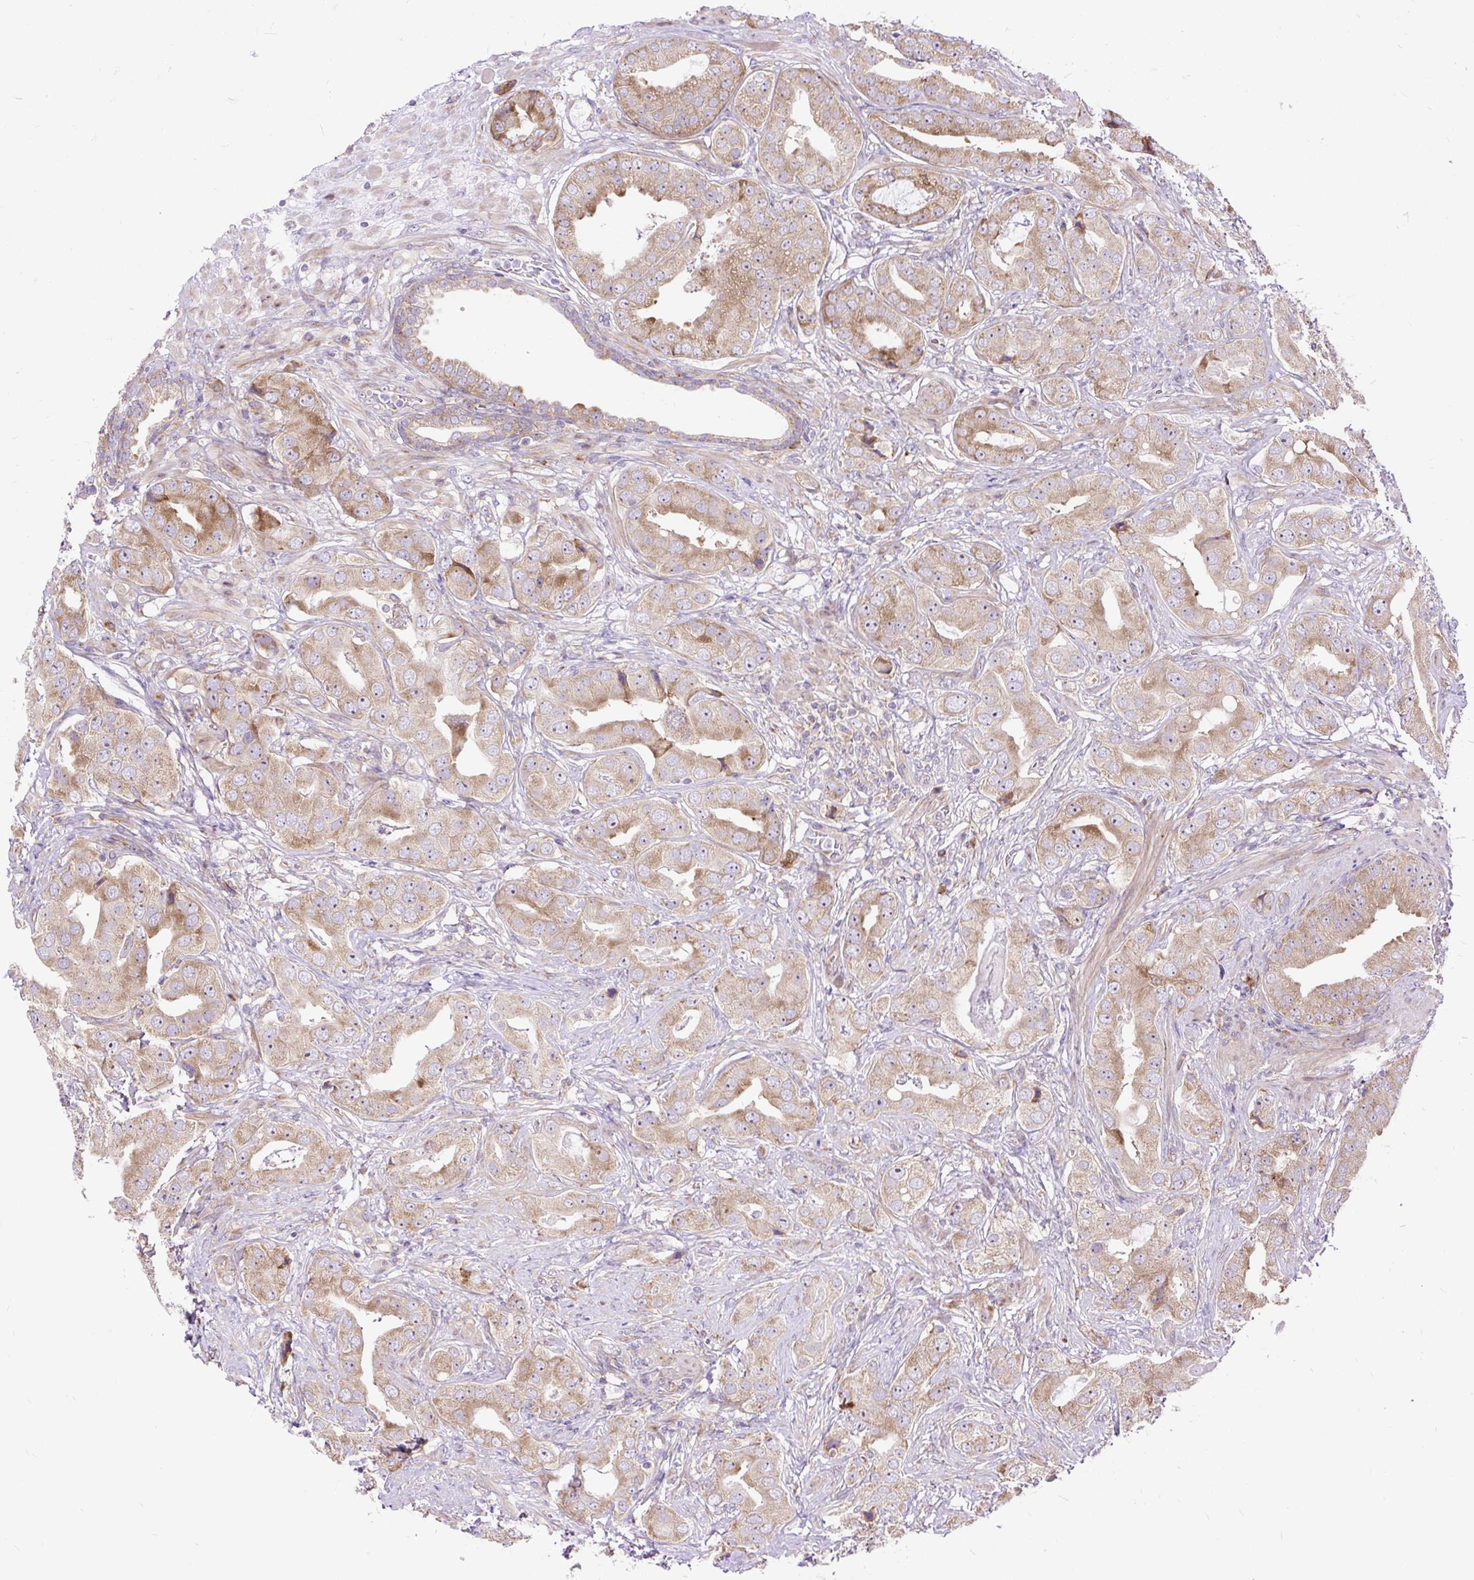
{"staining": {"intensity": "moderate", "quantity": ">75%", "location": "cytoplasmic/membranous"}, "tissue": "prostate cancer", "cell_type": "Tumor cells", "image_type": "cancer", "snomed": [{"axis": "morphology", "description": "Adenocarcinoma, High grade"}, {"axis": "topography", "description": "Prostate"}], "caption": "This micrograph shows immunohistochemistry staining of human adenocarcinoma (high-grade) (prostate), with medium moderate cytoplasmic/membranous expression in about >75% of tumor cells.", "gene": "RPS5", "patient": {"sex": "male", "age": 63}}